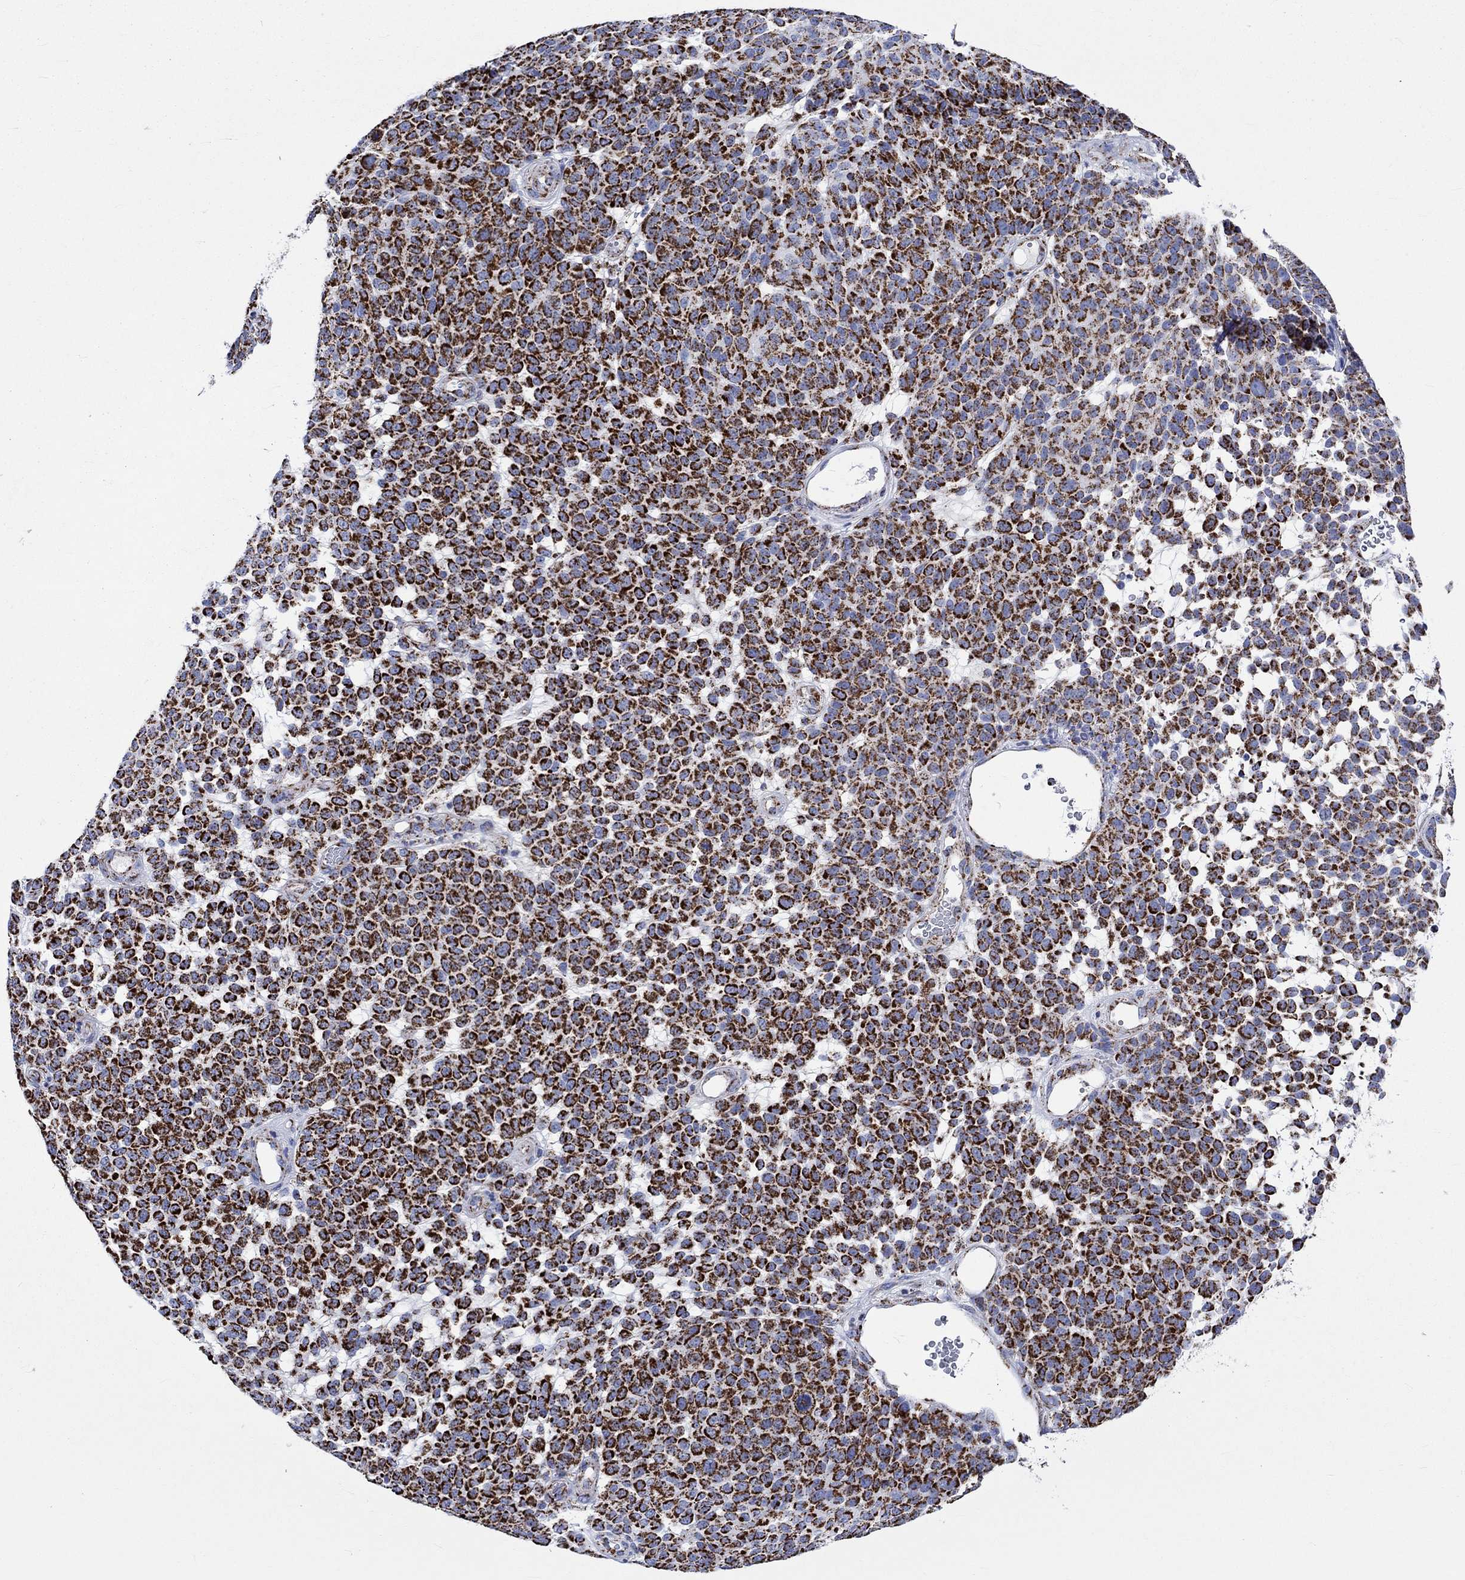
{"staining": {"intensity": "strong", "quantity": ">75%", "location": "cytoplasmic/membranous"}, "tissue": "melanoma", "cell_type": "Tumor cells", "image_type": "cancer", "snomed": [{"axis": "morphology", "description": "Malignant melanoma, NOS"}, {"axis": "topography", "description": "Skin"}], "caption": "Tumor cells exhibit strong cytoplasmic/membranous positivity in about >75% of cells in melanoma.", "gene": "RCE1", "patient": {"sex": "male", "age": 59}}